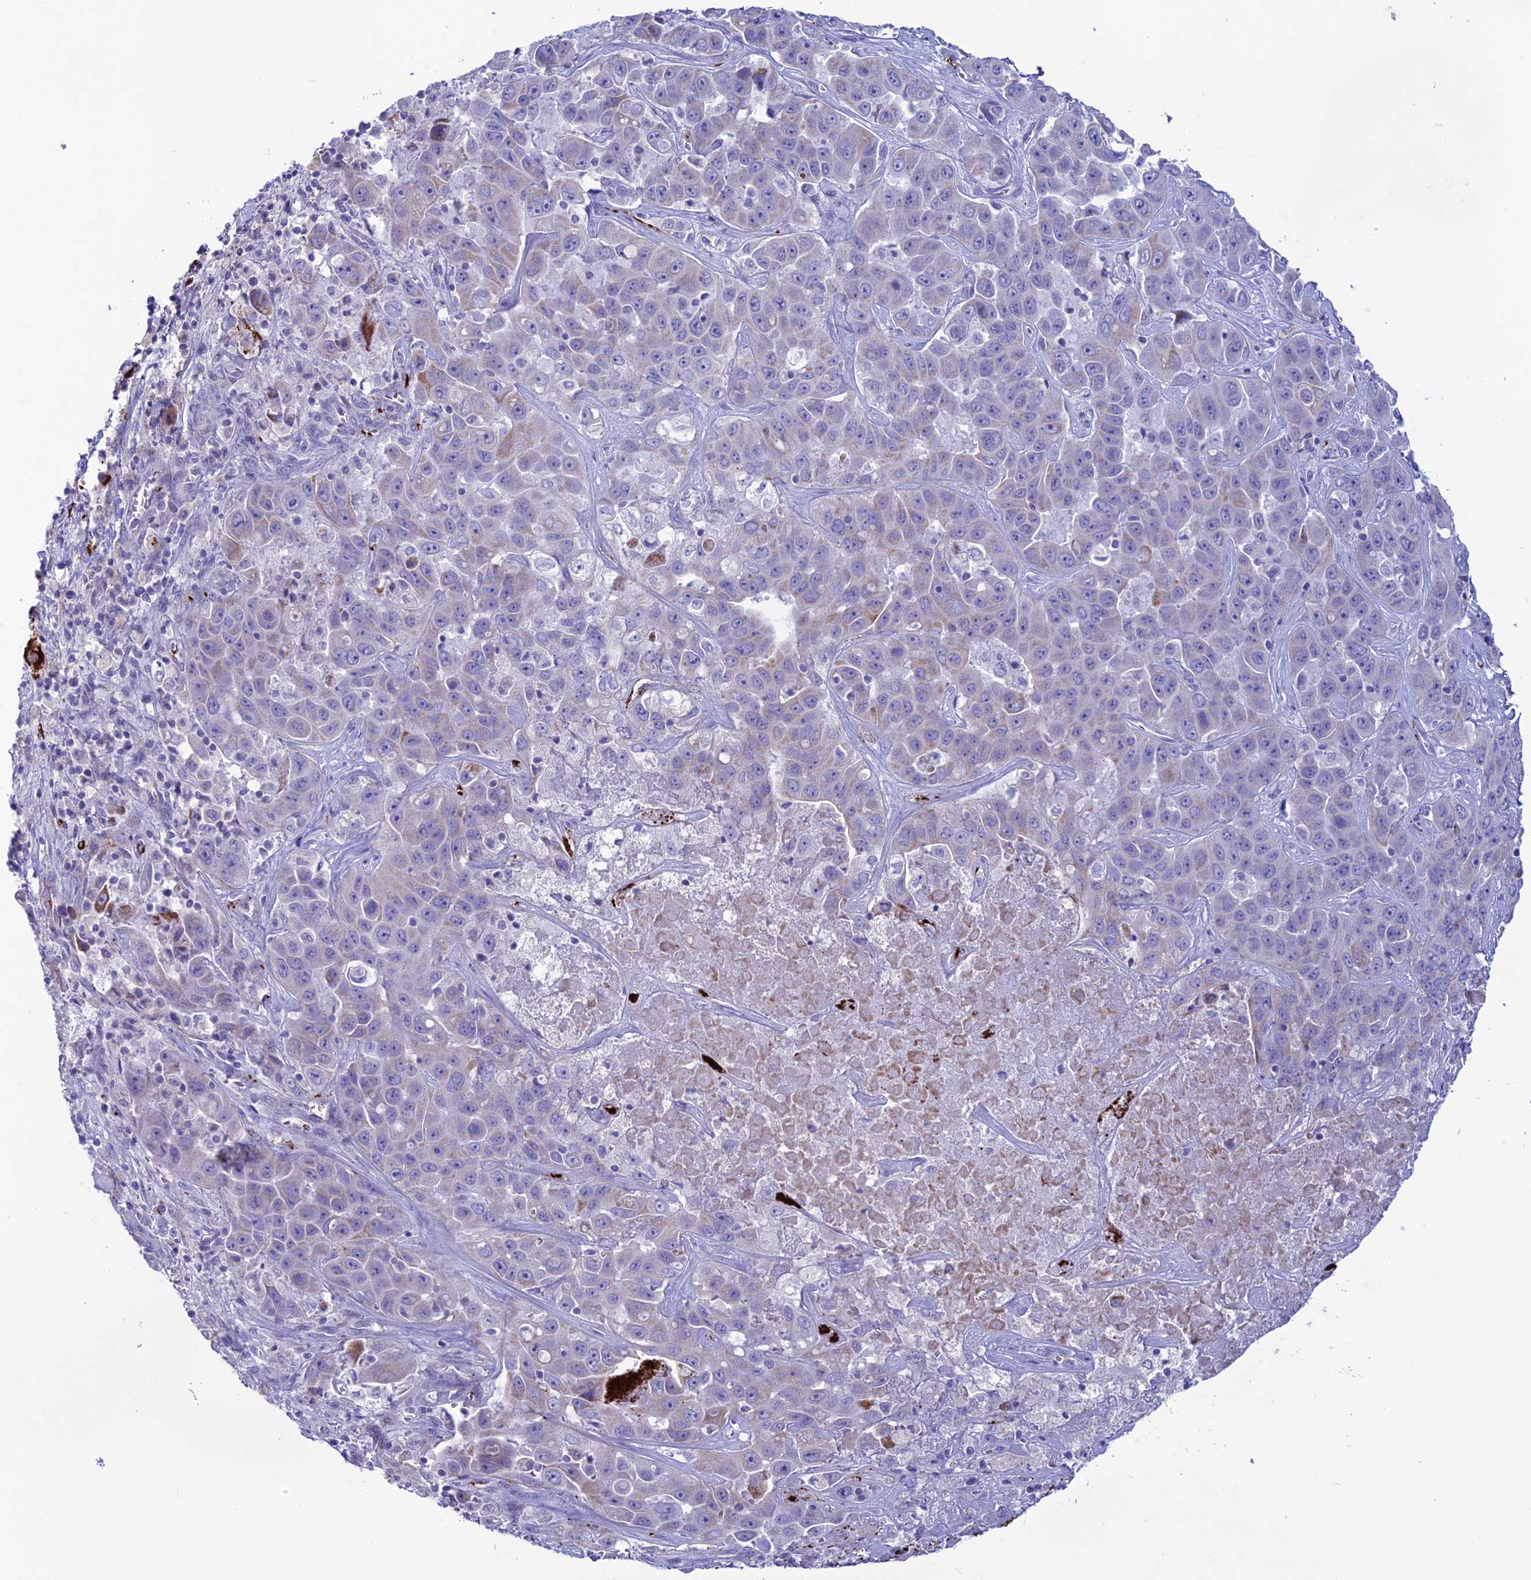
{"staining": {"intensity": "weak", "quantity": "<25%", "location": "cytoplasmic/membranous"}, "tissue": "liver cancer", "cell_type": "Tumor cells", "image_type": "cancer", "snomed": [{"axis": "morphology", "description": "Cholangiocarcinoma"}, {"axis": "topography", "description": "Liver"}], "caption": "Immunohistochemical staining of human cholangiocarcinoma (liver) shows no significant positivity in tumor cells.", "gene": "C21orf140", "patient": {"sex": "female", "age": 52}}